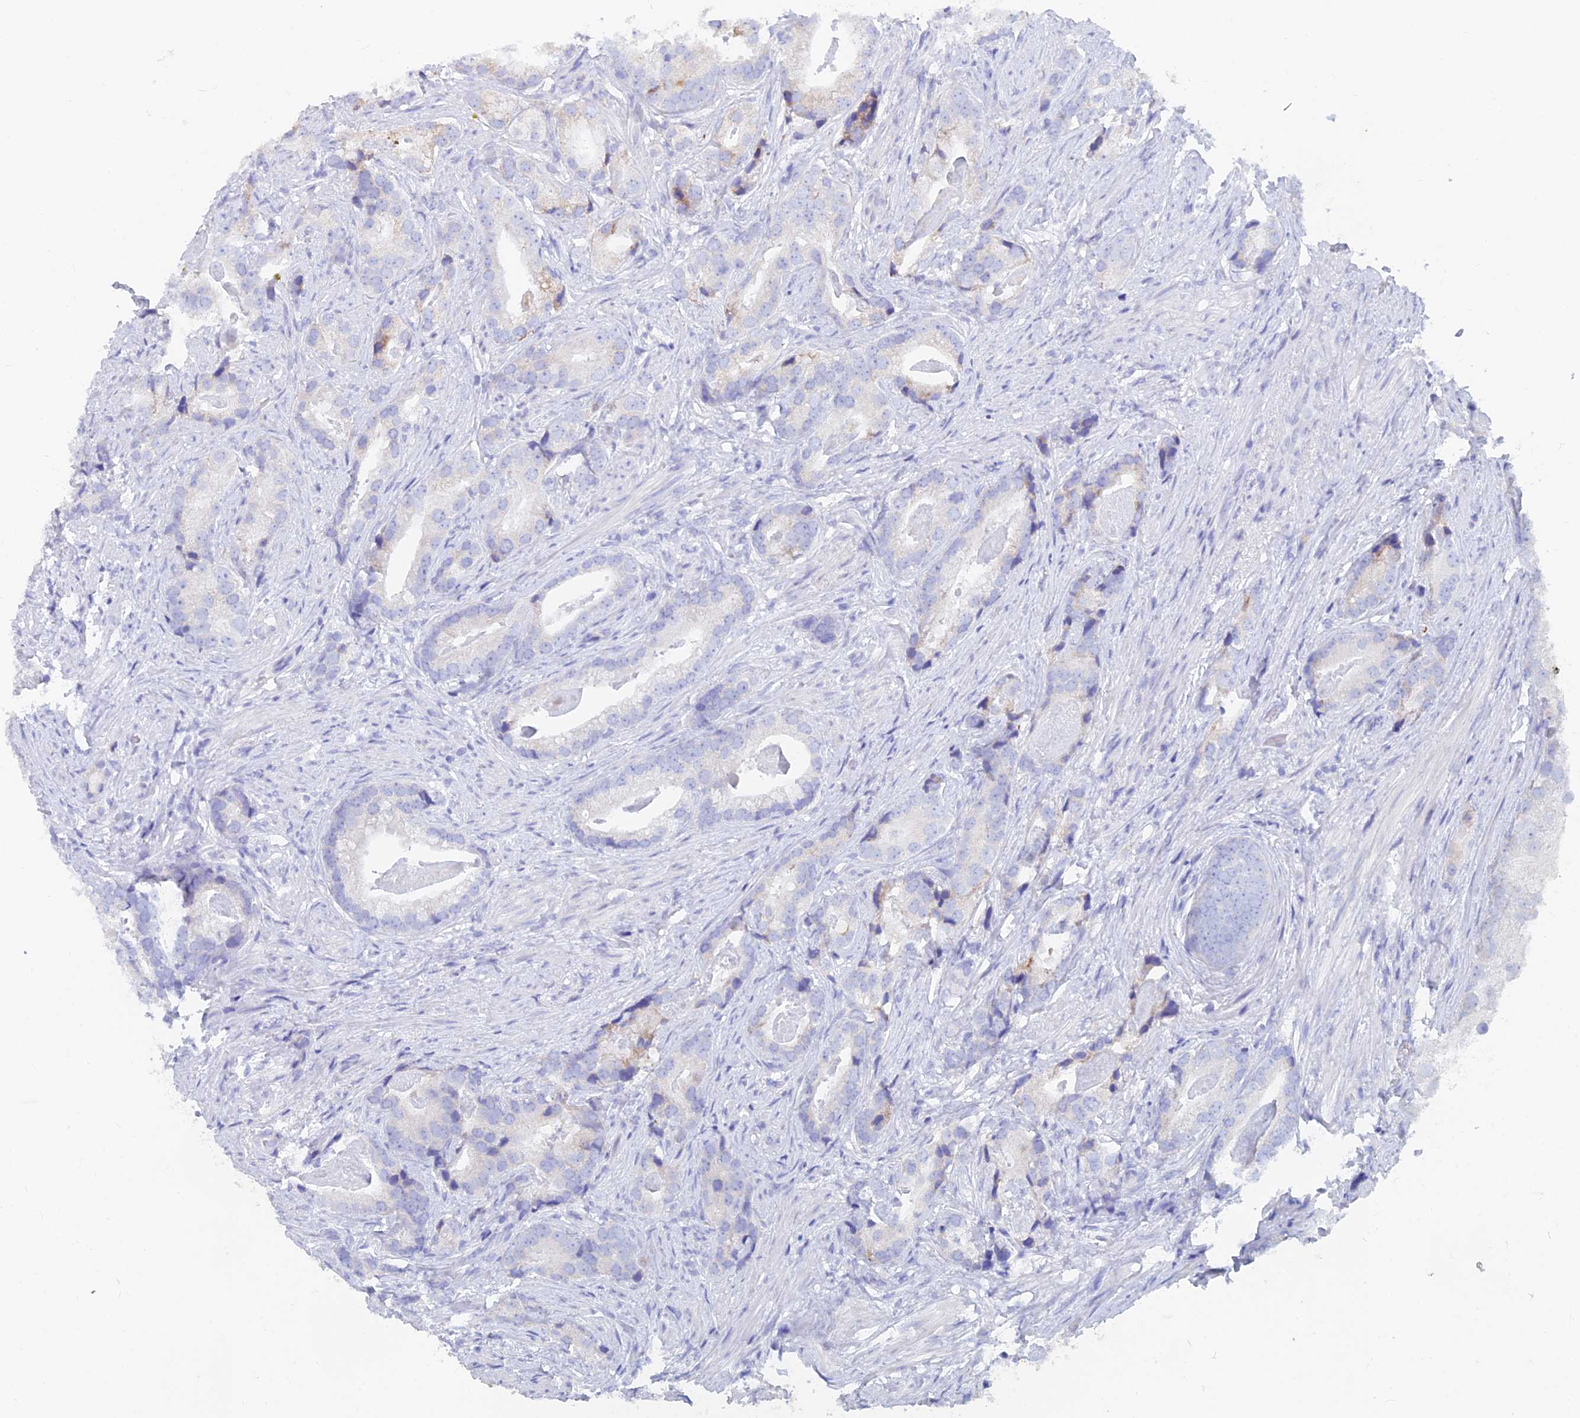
{"staining": {"intensity": "negative", "quantity": "none", "location": "none"}, "tissue": "prostate cancer", "cell_type": "Tumor cells", "image_type": "cancer", "snomed": [{"axis": "morphology", "description": "Adenocarcinoma, Low grade"}, {"axis": "topography", "description": "Prostate"}], "caption": "Histopathology image shows no protein positivity in tumor cells of prostate cancer tissue.", "gene": "WDR35", "patient": {"sex": "male", "age": 71}}